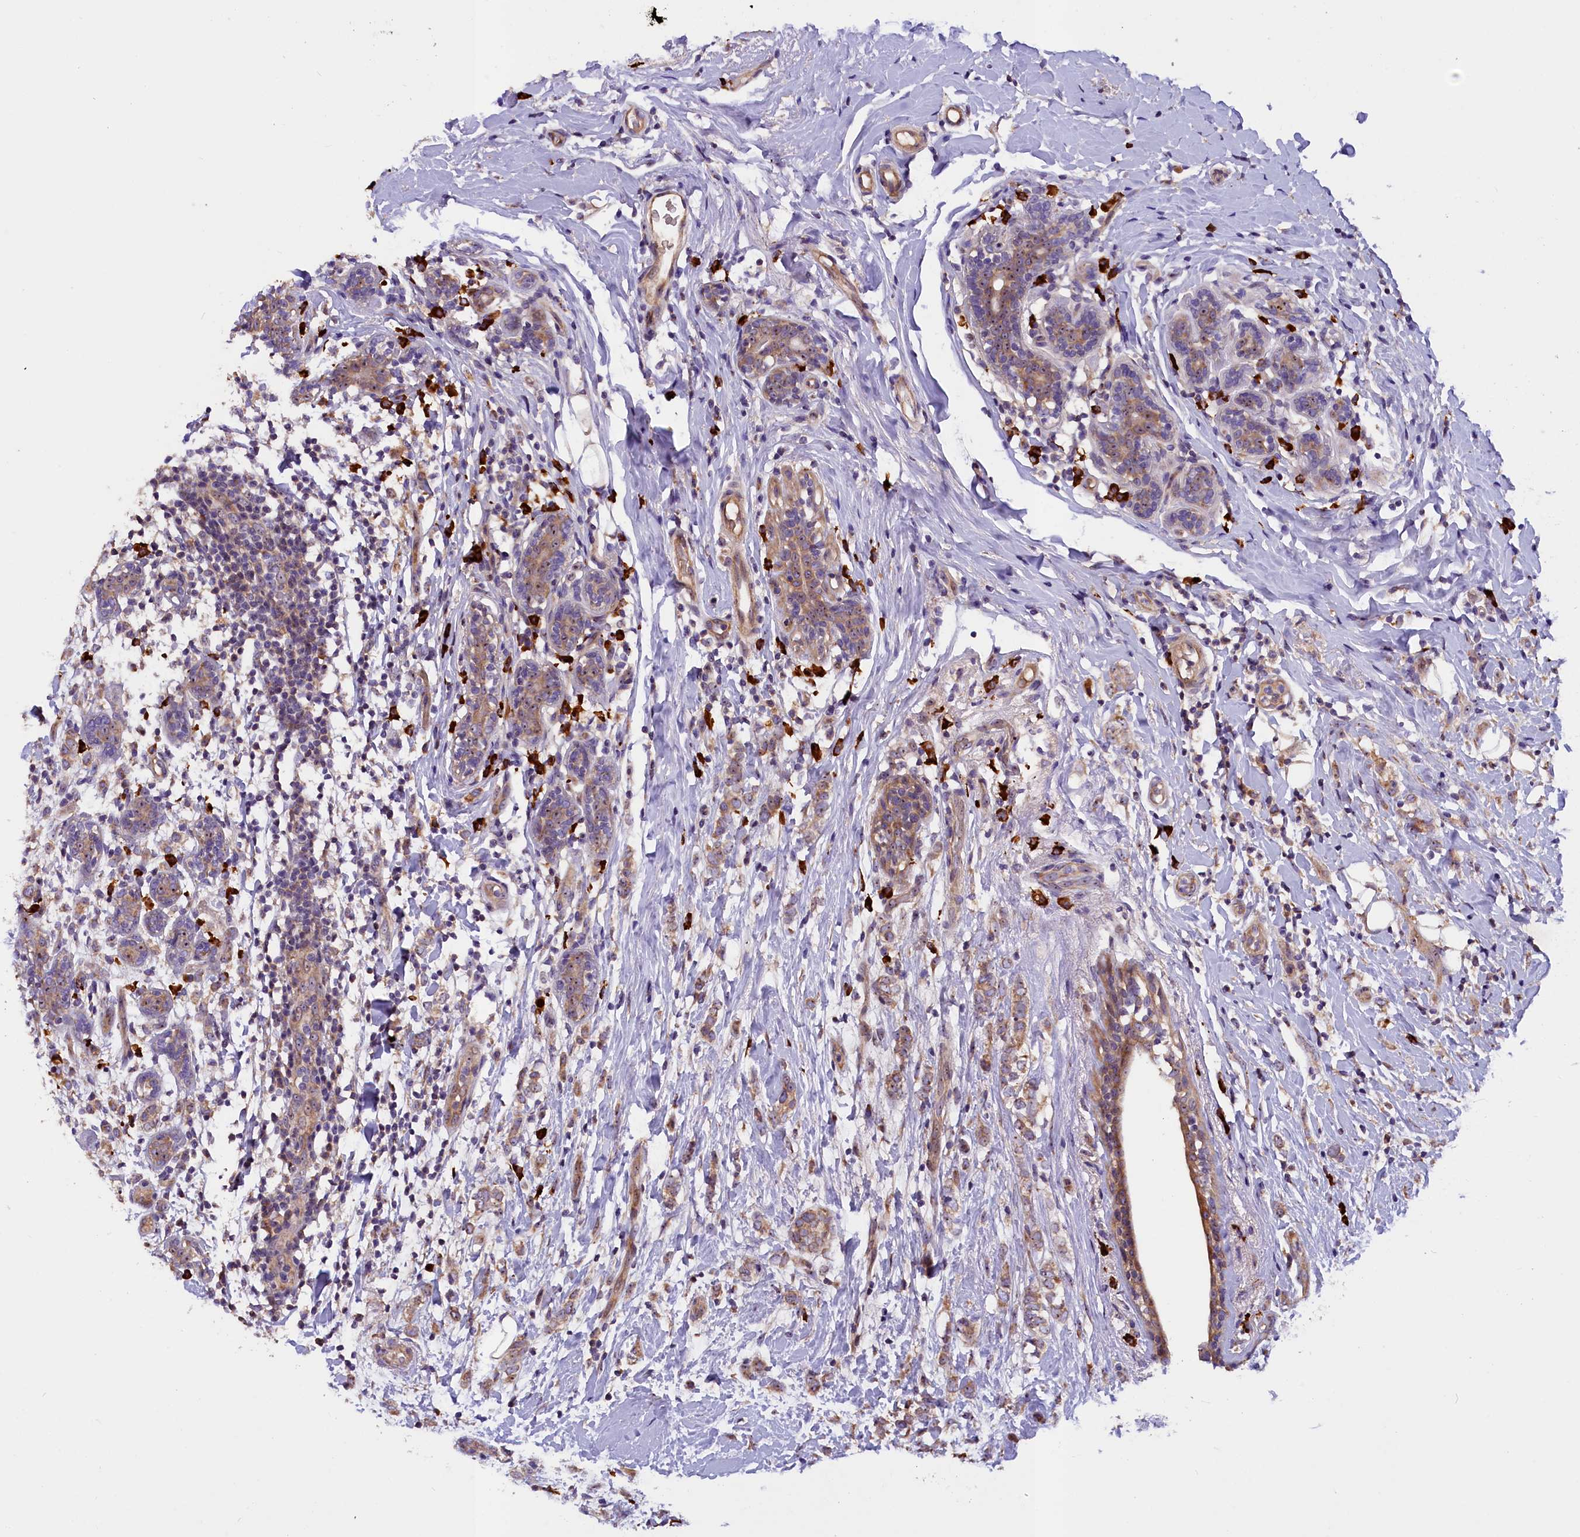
{"staining": {"intensity": "moderate", "quantity": ">75%", "location": "cytoplasmic/membranous"}, "tissue": "breast cancer", "cell_type": "Tumor cells", "image_type": "cancer", "snomed": [{"axis": "morphology", "description": "Normal tissue, NOS"}, {"axis": "morphology", "description": "Lobular carcinoma"}, {"axis": "topography", "description": "Breast"}], "caption": "Protein expression analysis of breast cancer (lobular carcinoma) reveals moderate cytoplasmic/membranous expression in about >75% of tumor cells.", "gene": "FRY", "patient": {"sex": "female", "age": 47}}